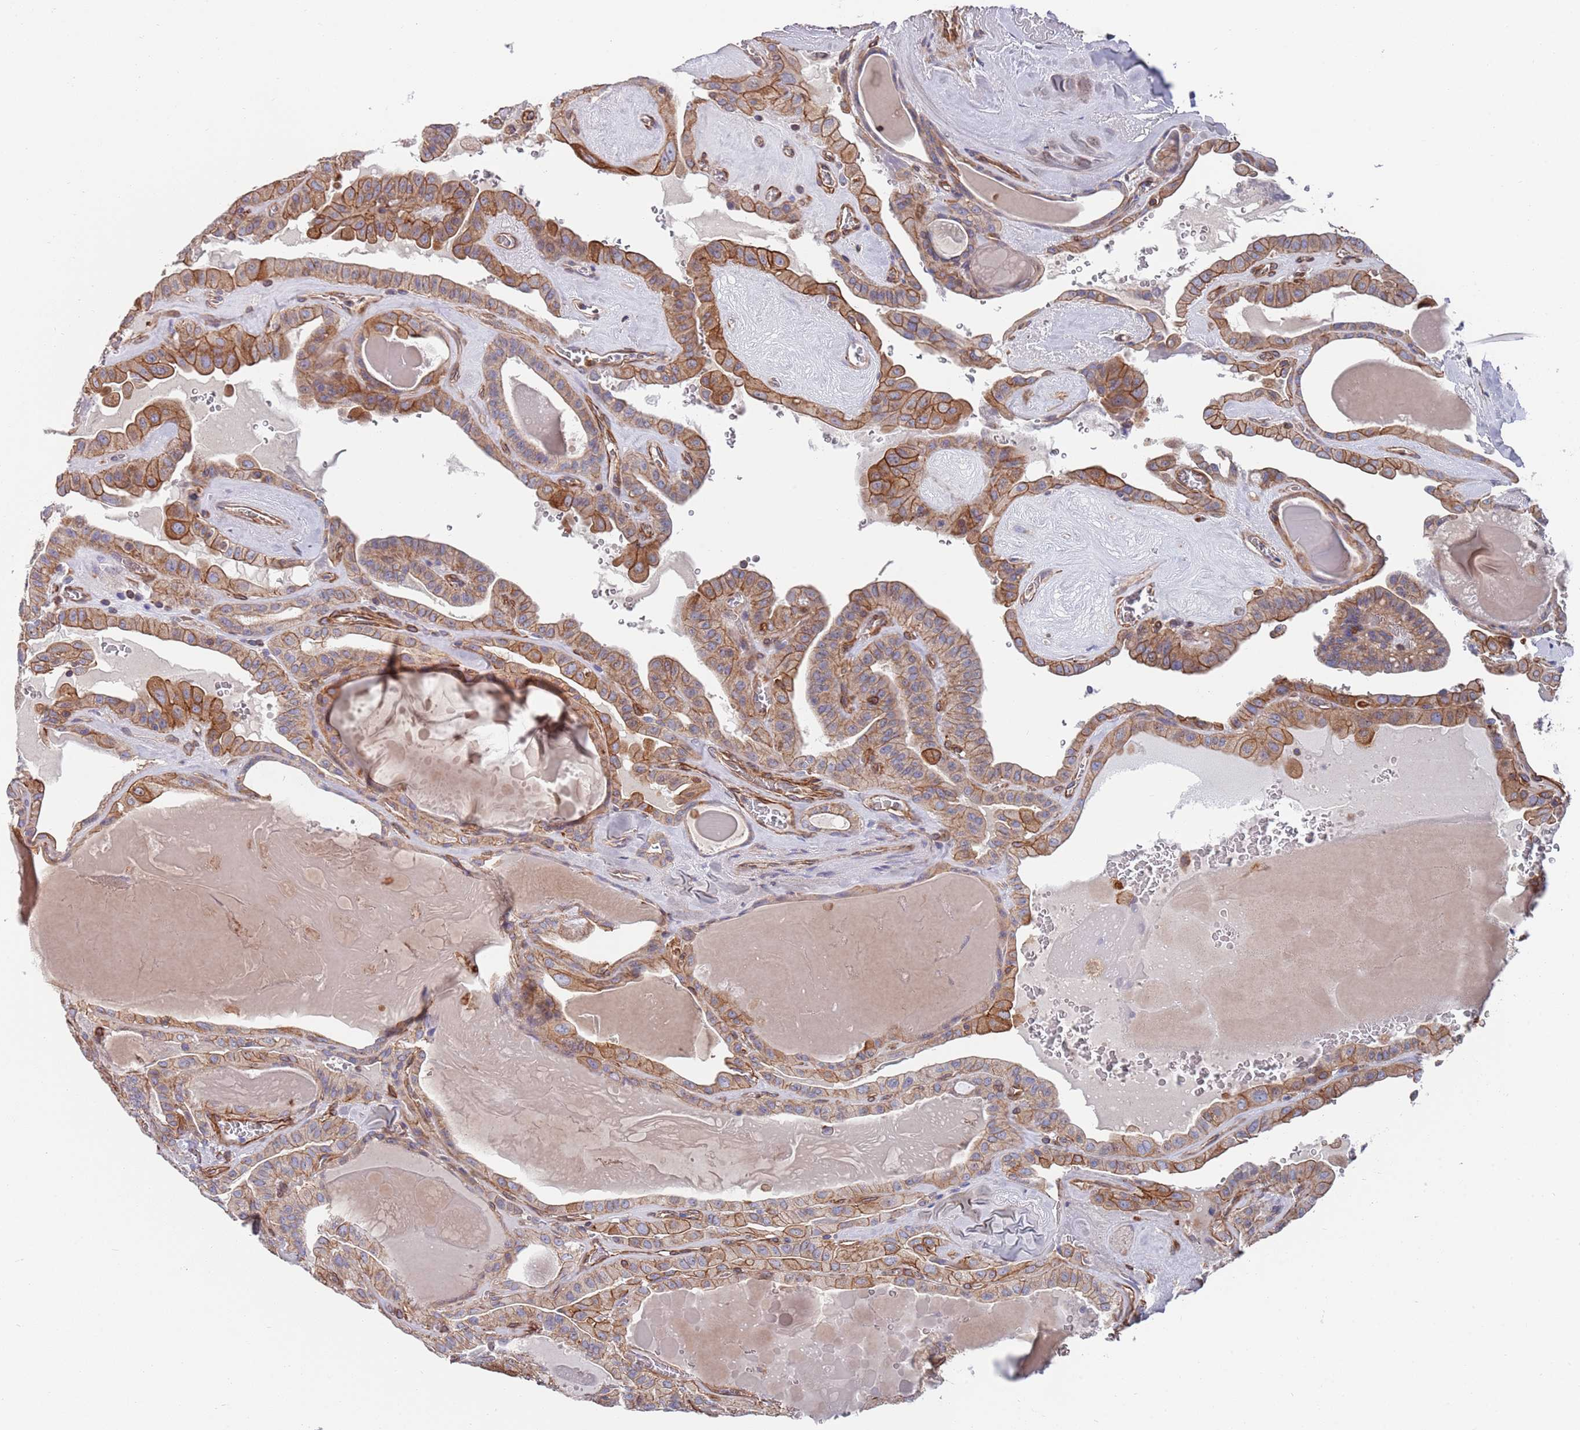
{"staining": {"intensity": "moderate", "quantity": "25%-75%", "location": "cytoplasmic/membranous"}, "tissue": "thyroid cancer", "cell_type": "Tumor cells", "image_type": "cancer", "snomed": [{"axis": "morphology", "description": "Papillary adenocarcinoma, NOS"}, {"axis": "topography", "description": "Thyroid gland"}], "caption": "Human thyroid cancer stained for a protein (brown) exhibits moderate cytoplasmic/membranous positive staining in about 25%-75% of tumor cells.", "gene": "JAKMIP2", "patient": {"sex": "male", "age": 52}}